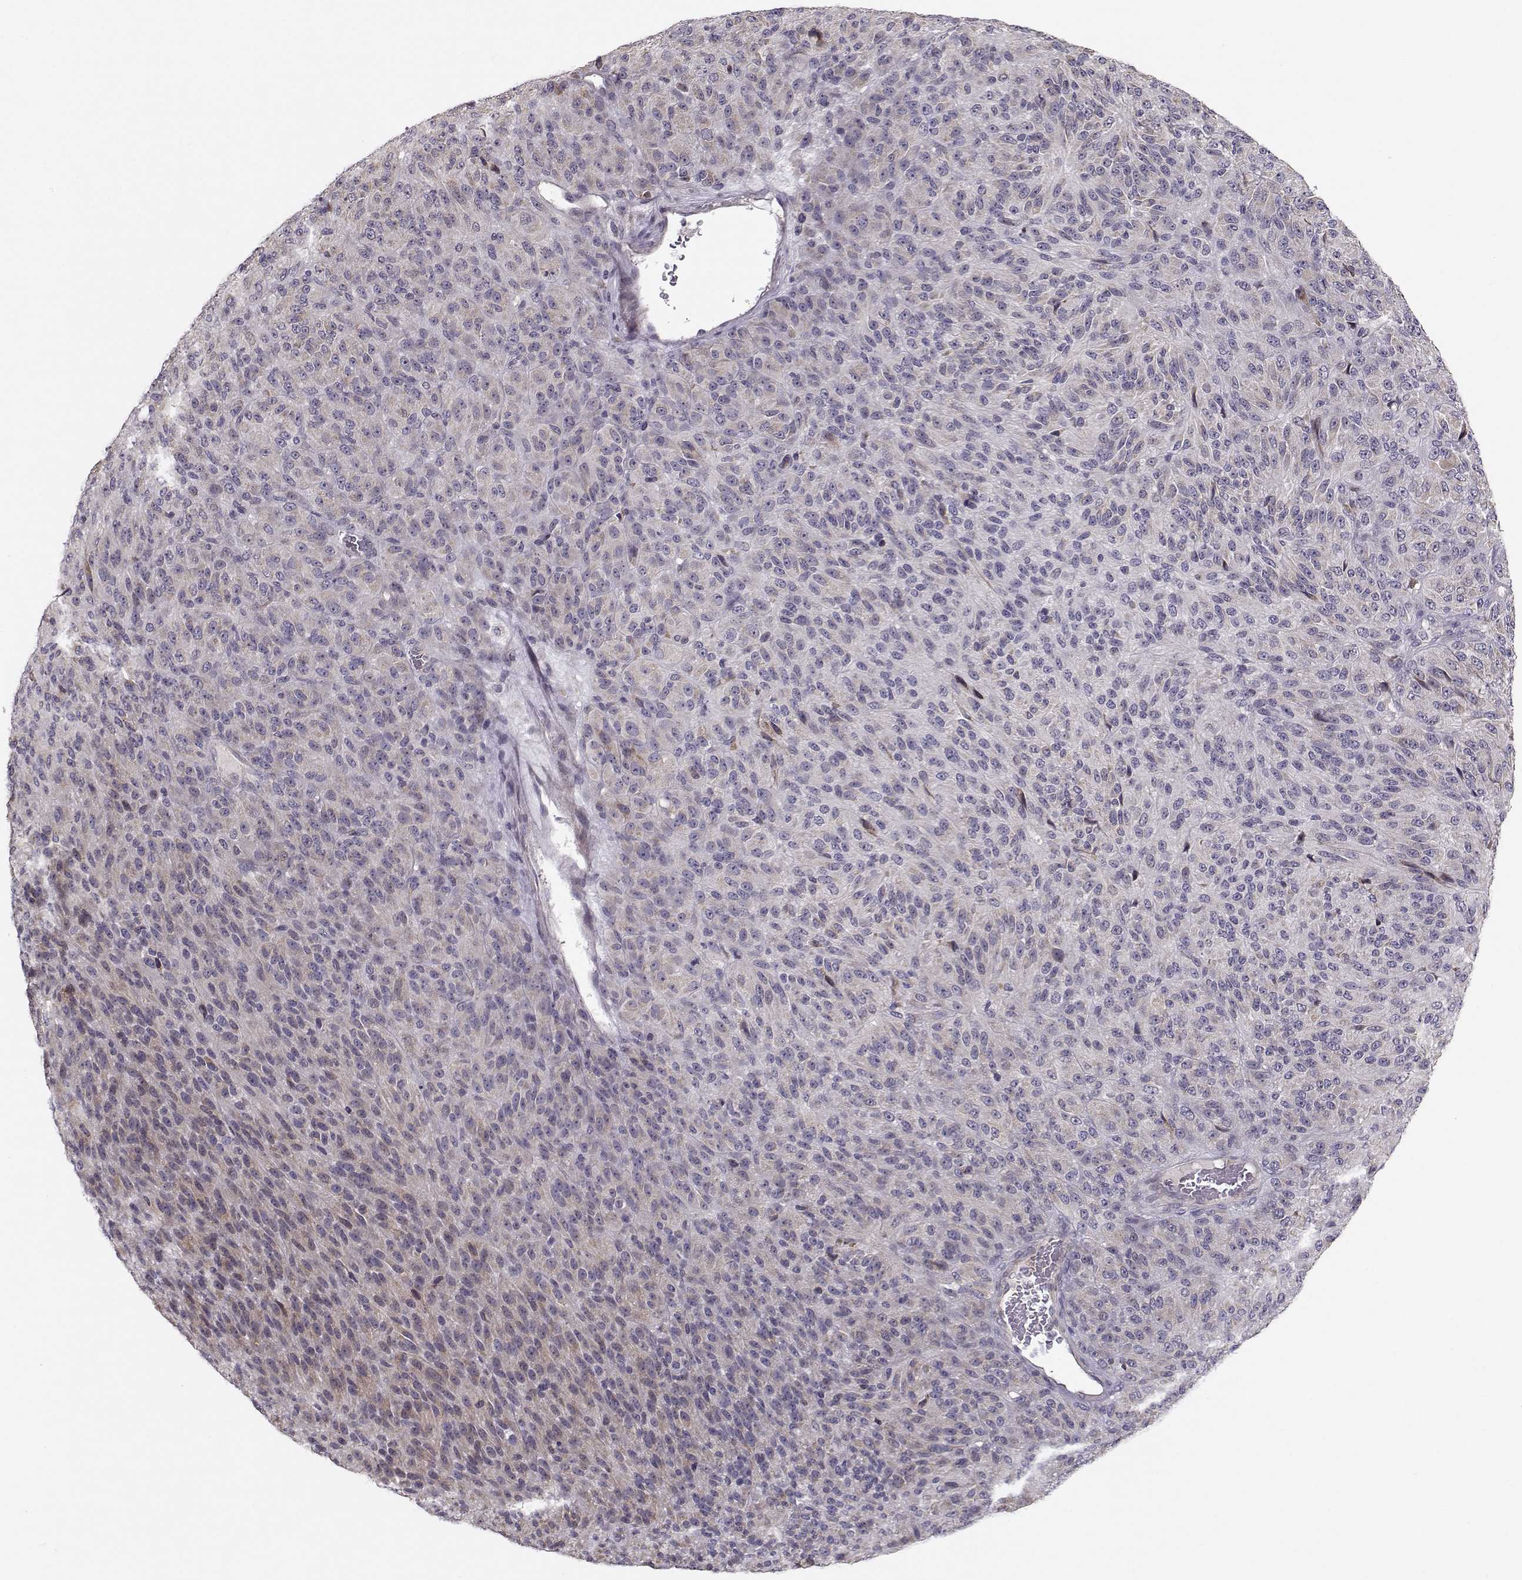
{"staining": {"intensity": "weak", "quantity": "<25%", "location": "cytoplasmic/membranous"}, "tissue": "melanoma", "cell_type": "Tumor cells", "image_type": "cancer", "snomed": [{"axis": "morphology", "description": "Malignant melanoma, Metastatic site"}, {"axis": "topography", "description": "Brain"}], "caption": "Malignant melanoma (metastatic site) was stained to show a protein in brown. There is no significant positivity in tumor cells. (Brightfield microscopy of DAB immunohistochemistry (IHC) at high magnification).", "gene": "ENTPD8", "patient": {"sex": "female", "age": 56}}